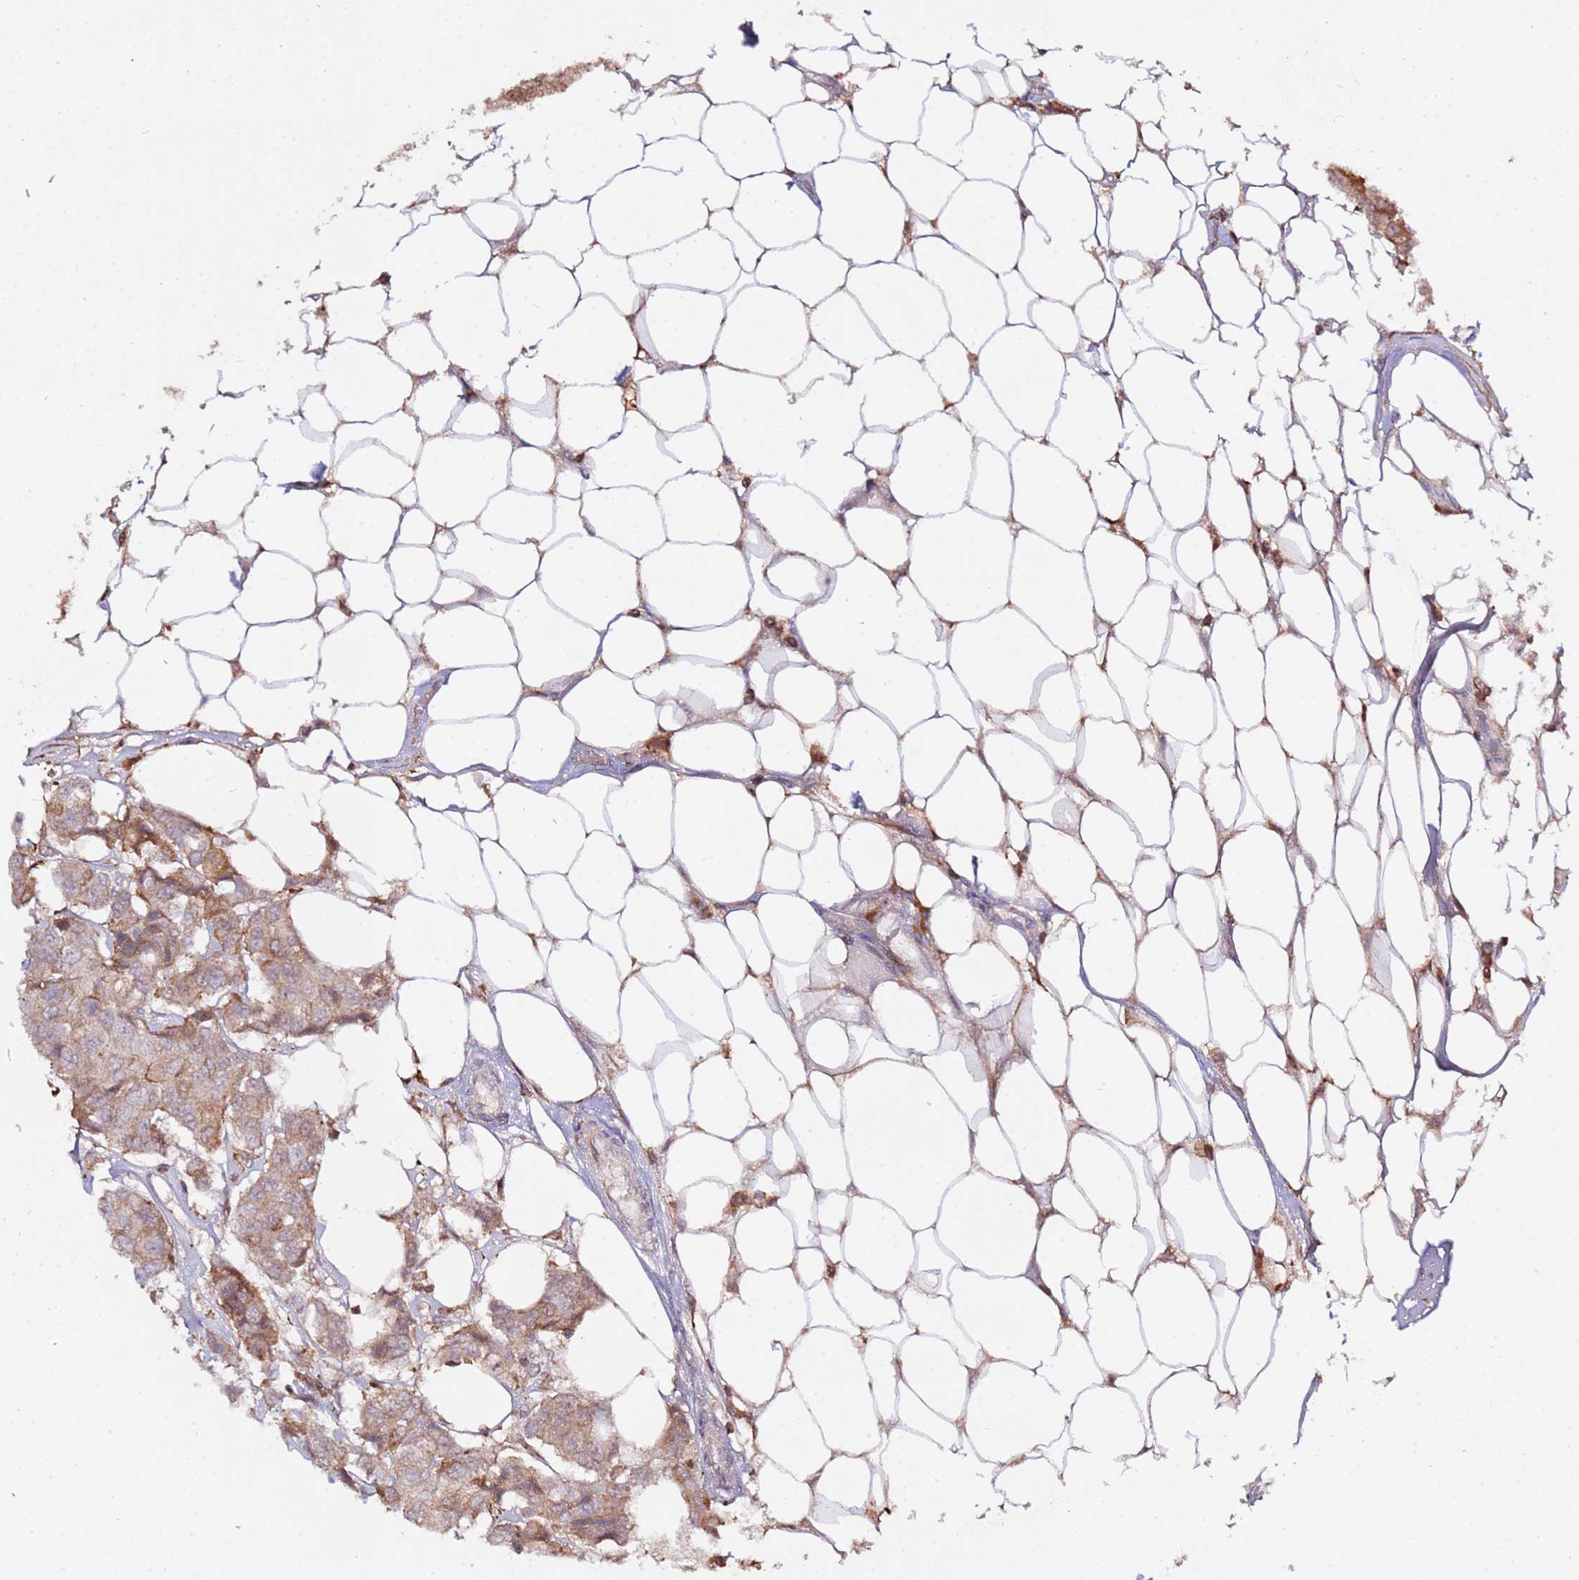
{"staining": {"intensity": "moderate", "quantity": ">75%", "location": "cytoplasmic/membranous,nuclear"}, "tissue": "breast cancer", "cell_type": "Tumor cells", "image_type": "cancer", "snomed": [{"axis": "morphology", "description": "Duct carcinoma"}, {"axis": "topography", "description": "Breast"}, {"axis": "topography", "description": "Lymph node"}], "caption": "Immunohistochemistry (IHC) (DAB (3,3'-diaminobenzidine)) staining of human breast infiltrating ductal carcinoma exhibits moderate cytoplasmic/membranous and nuclear protein expression in approximately >75% of tumor cells.", "gene": "ZNF624", "patient": {"sex": "female", "age": 80}}